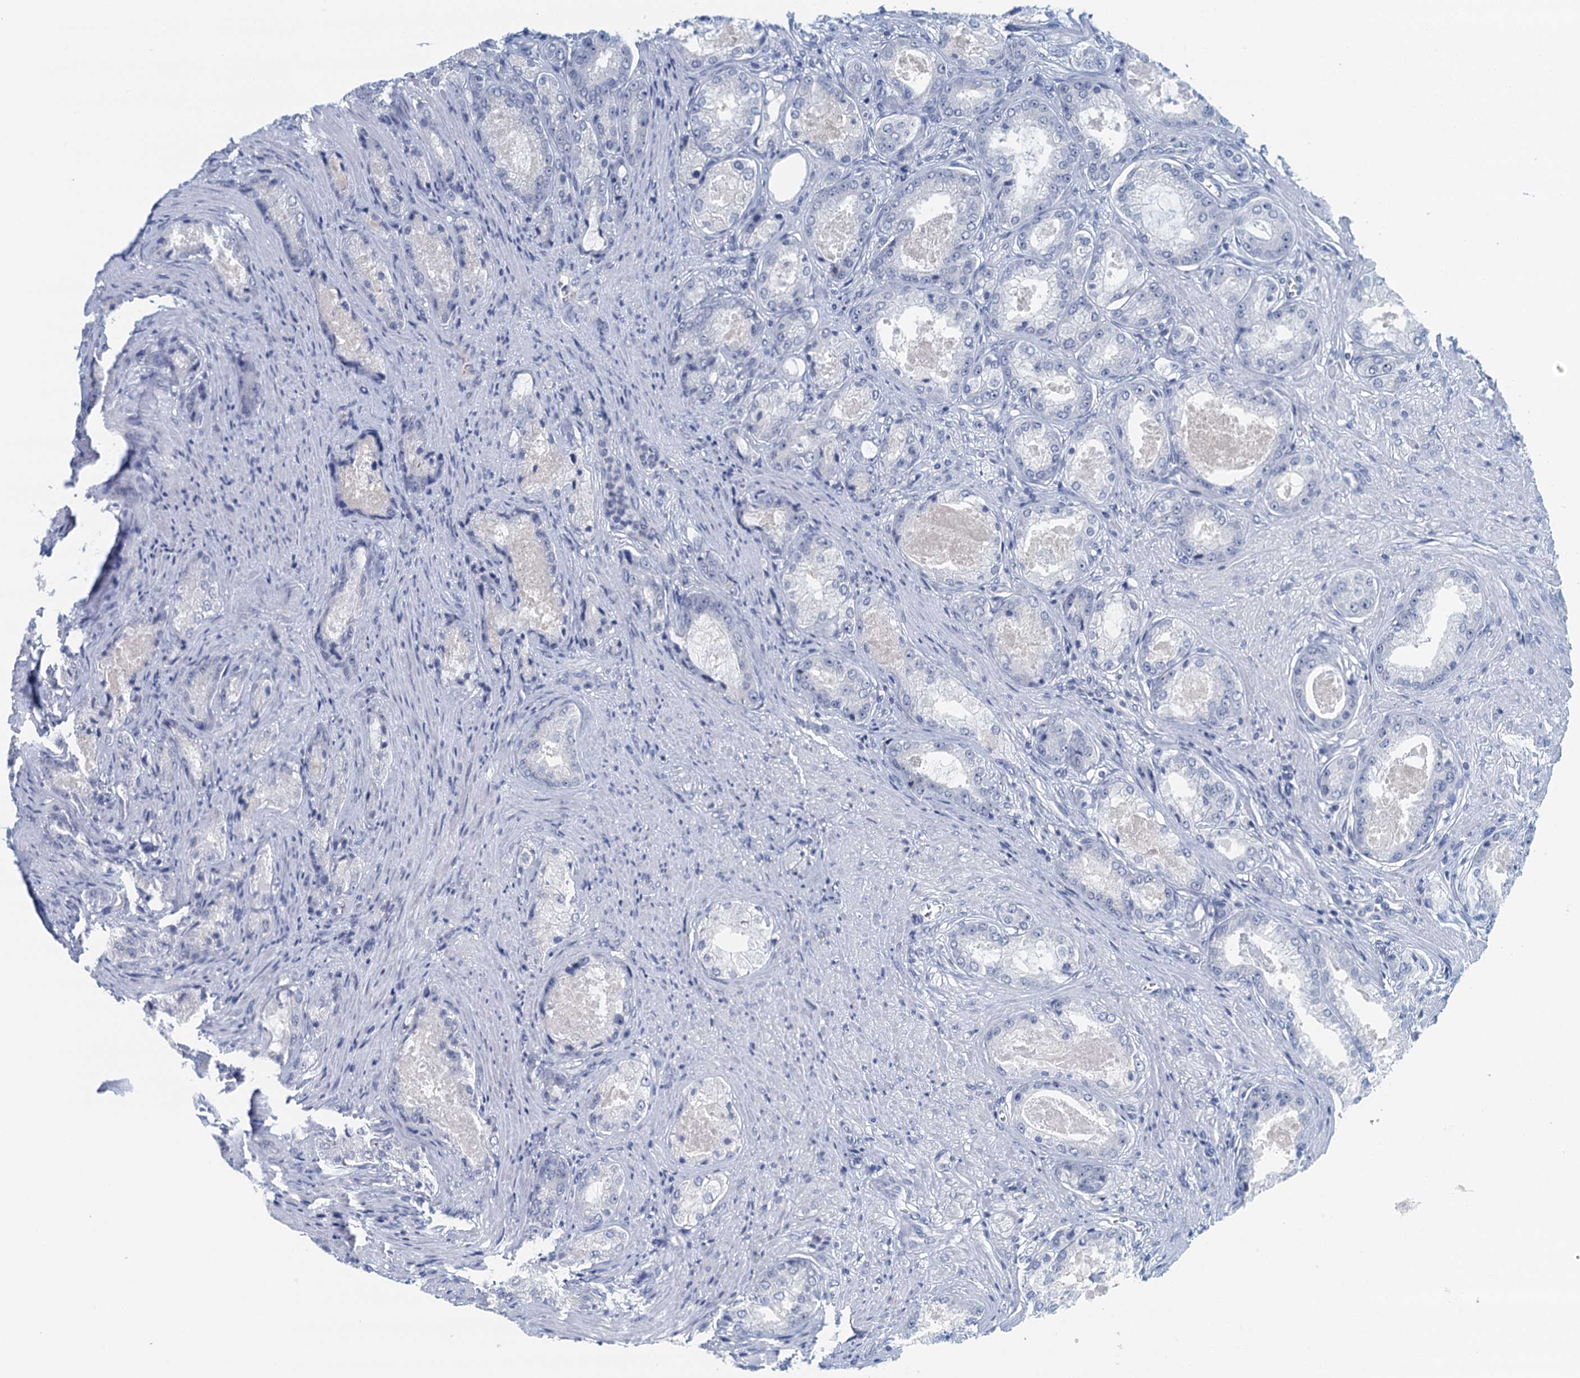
{"staining": {"intensity": "negative", "quantity": "none", "location": "none"}, "tissue": "prostate cancer", "cell_type": "Tumor cells", "image_type": "cancer", "snomed": [{"axis": "morphology", "description": "Adenocarcinoma, Low grade"}, {"axis": "topography", "description": "Prostate"}], "caption": "Tumor cells show no significant protein positivity in prostate cancer.", "gene": "NUBP2", "patient": {"sex": "male", "age": 68}}